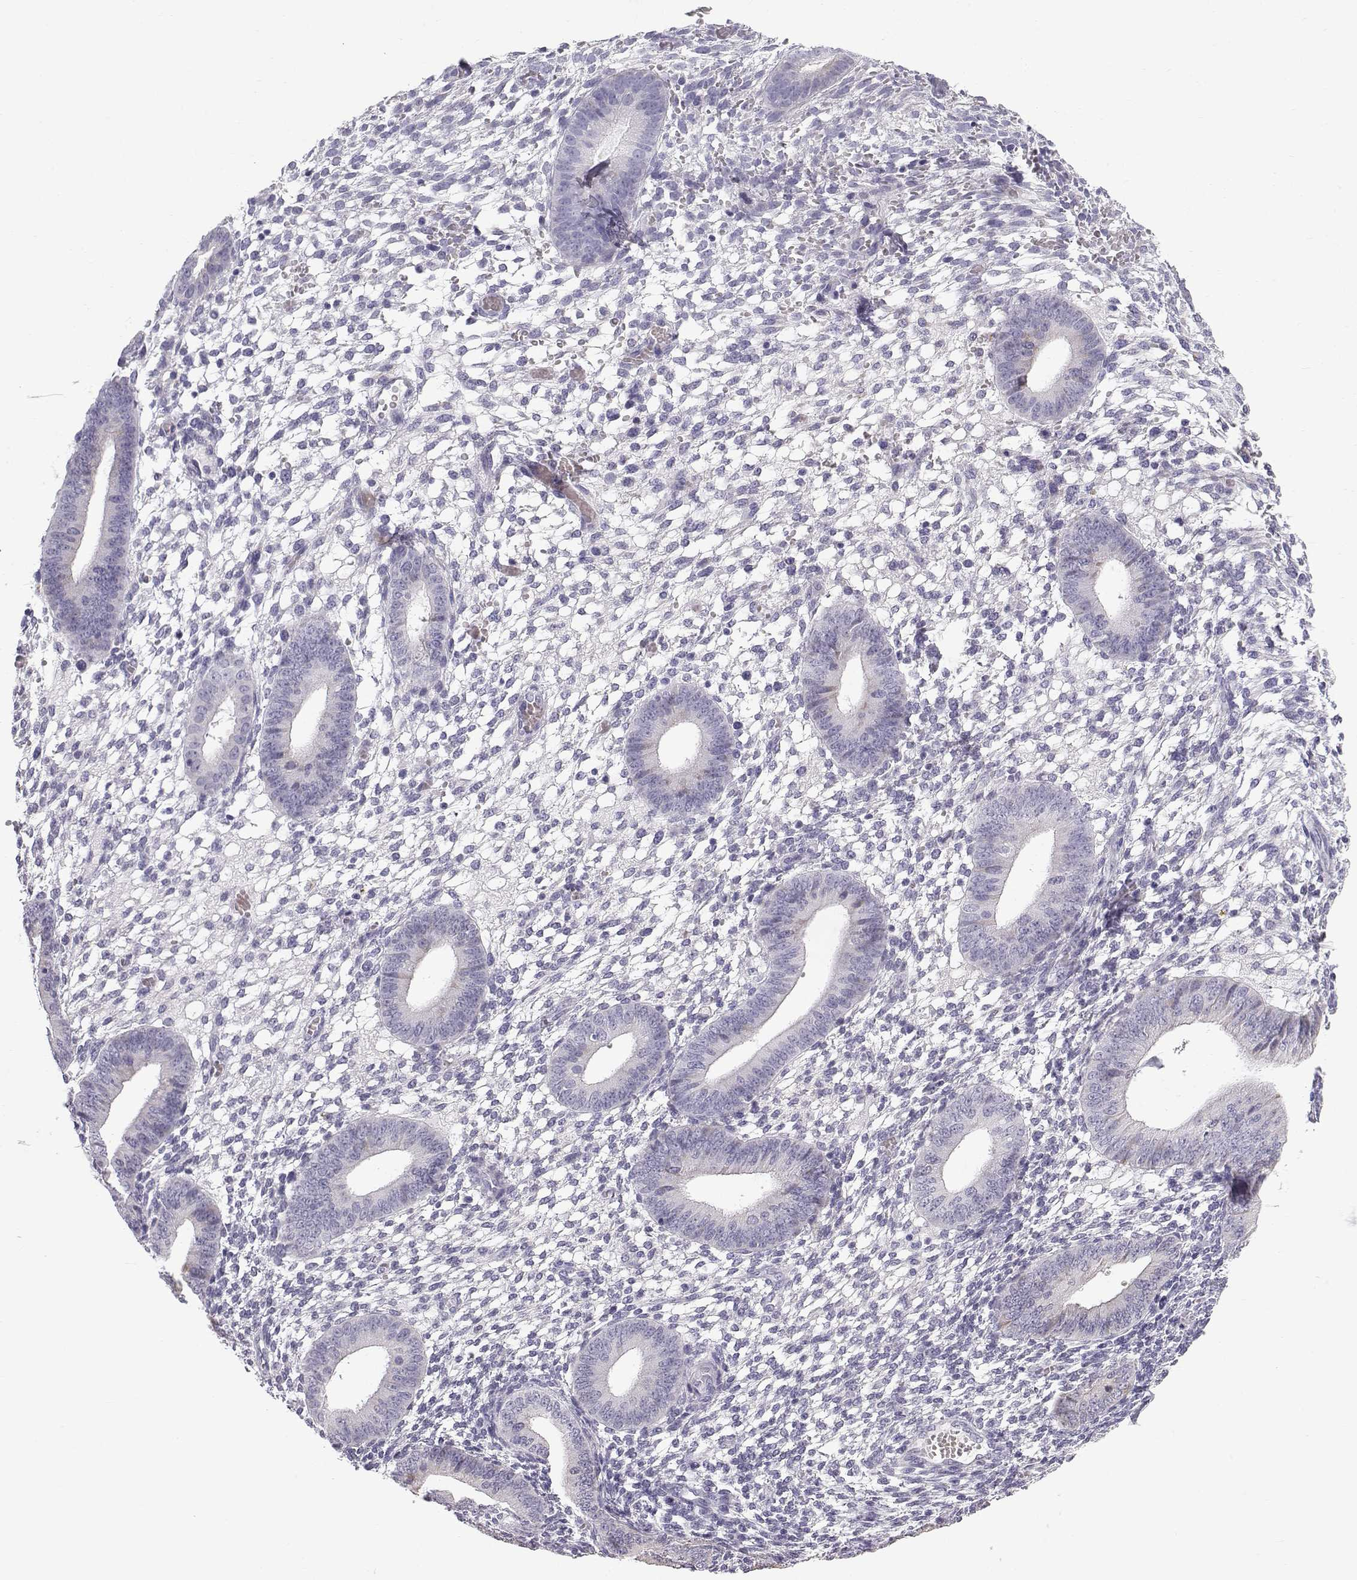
{"staining": {"intensity": "negative", "quantity": "none", "location": "none"}, "tissue": "endometrium", "cell_type": "Cells in endometrial stroma", "image_type": "normal", "snomed": [{"axis": "morphology", "description": "Normal tissue, NOS"}, {"axis": "topography", "description": "Endometrium"}], "caption": "Cells in endometrial stroma show no significant protein expression in benign endometrium. (Stains: DAB IHC with hematoxylin counter stain, Microscopy: brightfield microscopy at high magnification).", "gene": "RNASE12", "patient": {"sex": "female", "age": 39}}